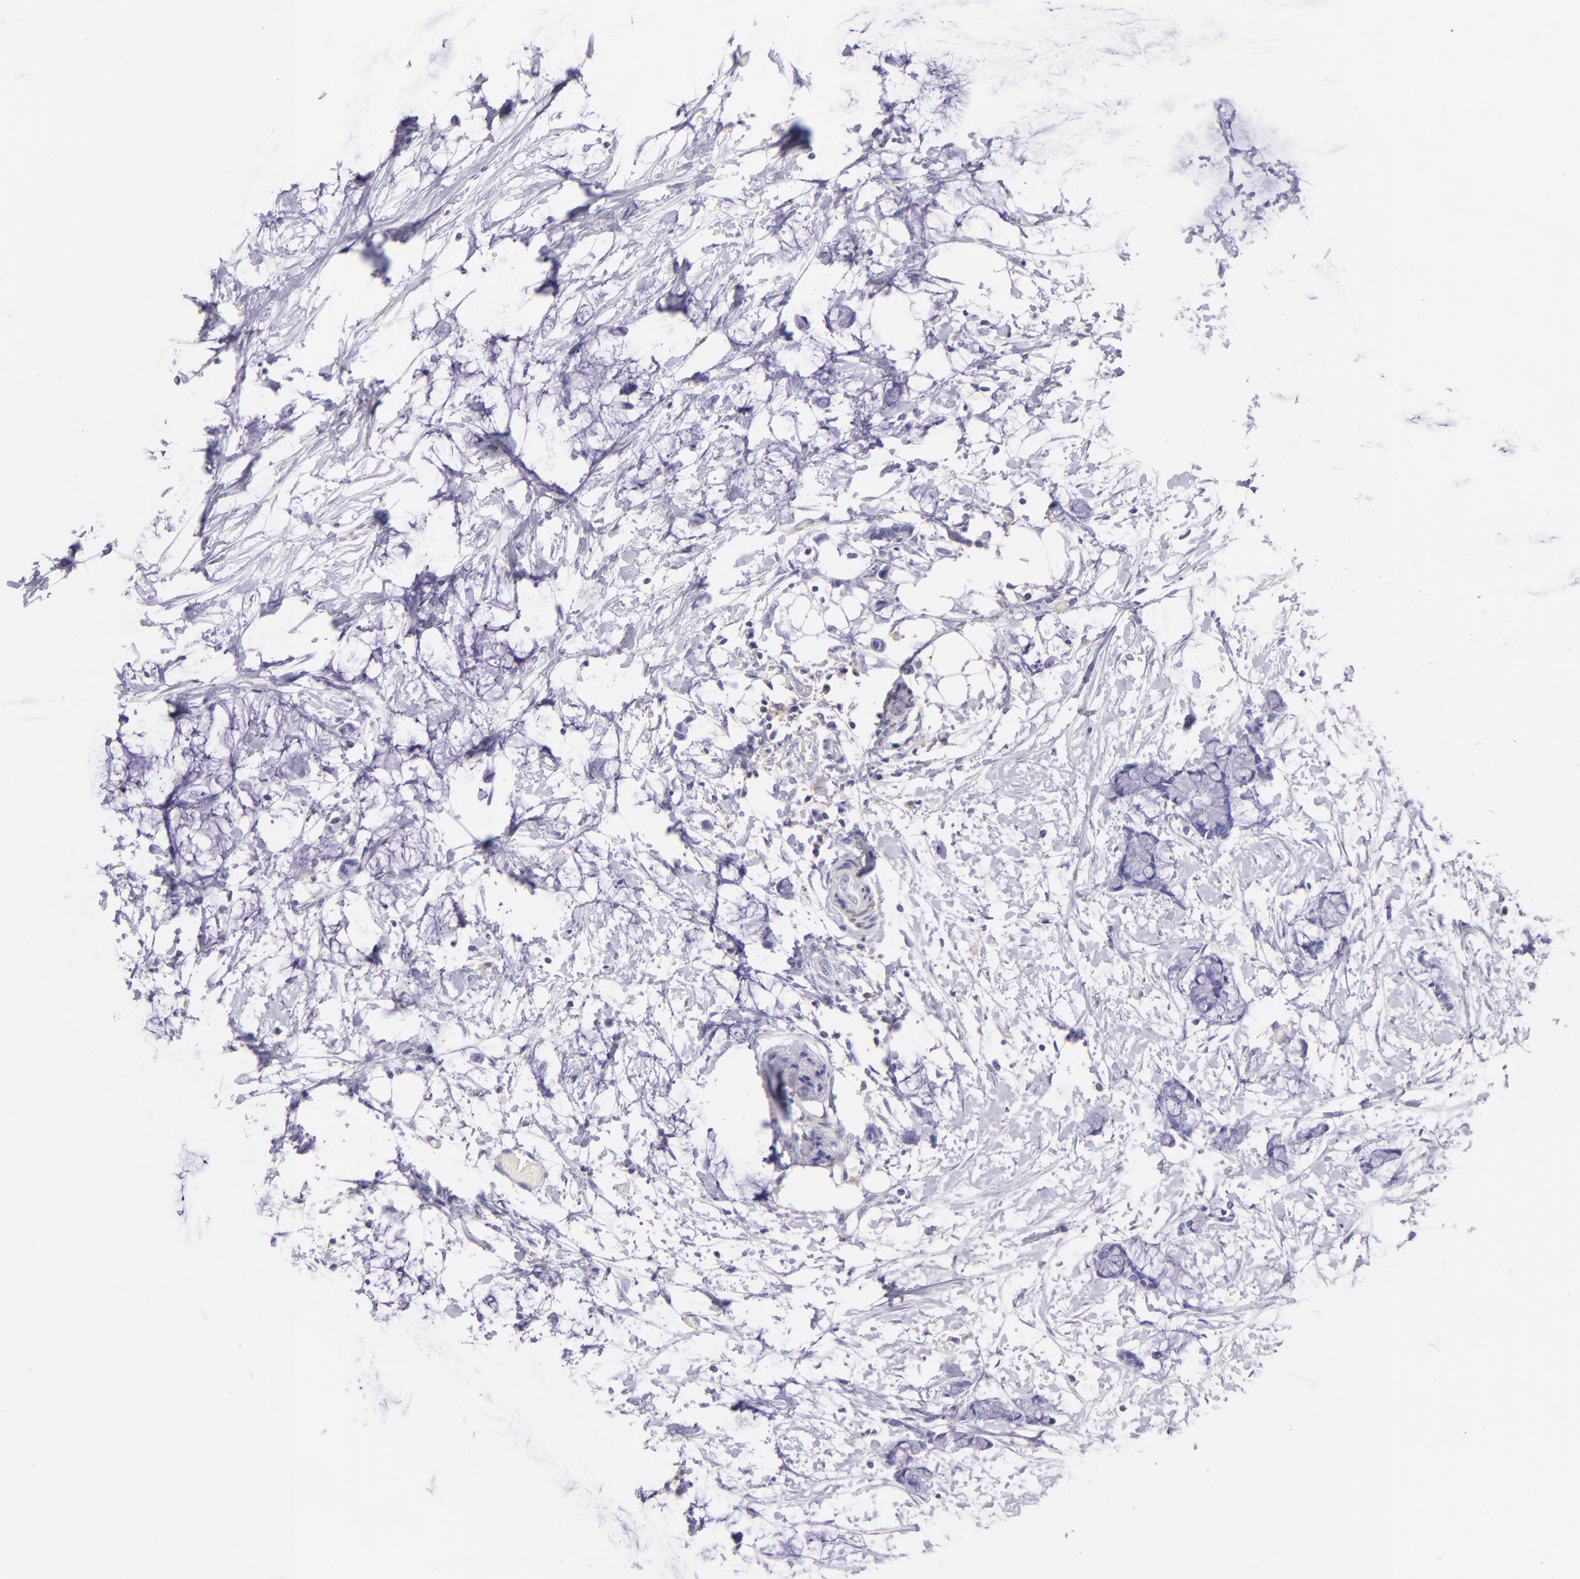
{"staining": {"intensity": "negative", "quantity": "none", "location": "none"}, "tissue": "colorectal cancer", "cell_type": "Tumor cells", "image_type": "cancer", "snomed": [{"axis": "morphology", "description": "Normal tissue, NOS"}, {"axis": "morphology", "description": "Adenocarcinoma, NOS"}, {"axis": "topography", "description": "Colon"}, {"axis": "topography", "description": "Peripheral nerve tissue"}], "caption": "Micrograph shows no protein expression in tumor cells of colorectal cancer (adenocarcinoma) tissue.", "gene": "RET", "patient": {"sex": "male", "age": 14}}